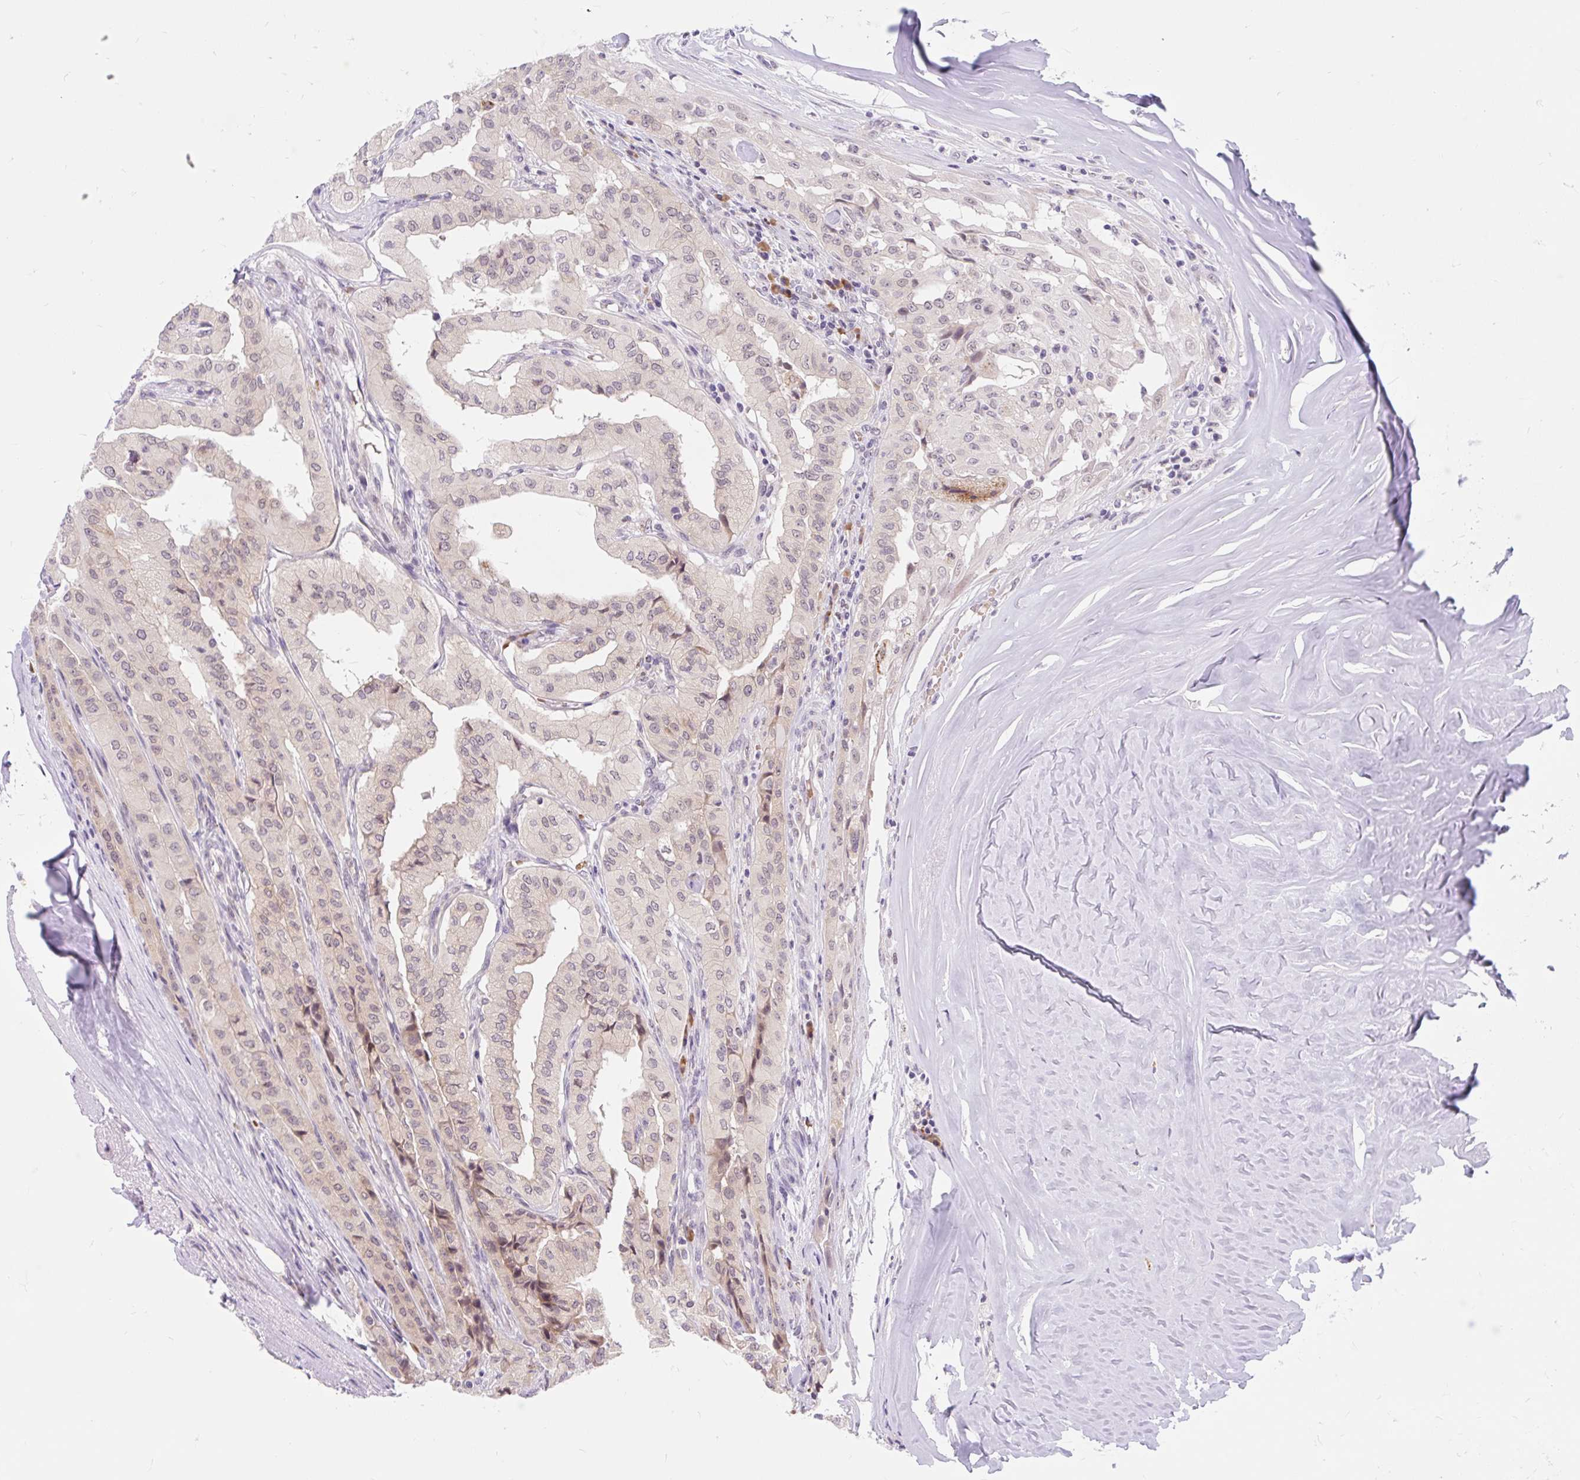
{"staining": {"intensity": "weak", "quantity": "25%-75%", "location": "cytoplasmic/membranous"}, "tissue": "thyroid cancer", "cell_type": "Tumor cells", "image_type": "cancer", "snomed": [{"axis": "morphology", "description": "Papillary adenocarcinoma, NOS"}, {"axis": "topography", "description": "Thyroid gland"}], "caption": "Weak cytoplasmic/membranous positivity for a protein is appreciated in approximately 25%-75% of tumor cells of thyroid cancer (papillary adenocarcinoma) using IHC.", "gene": "SRSF10", "patient": {"sex": "female", "age": 59}}